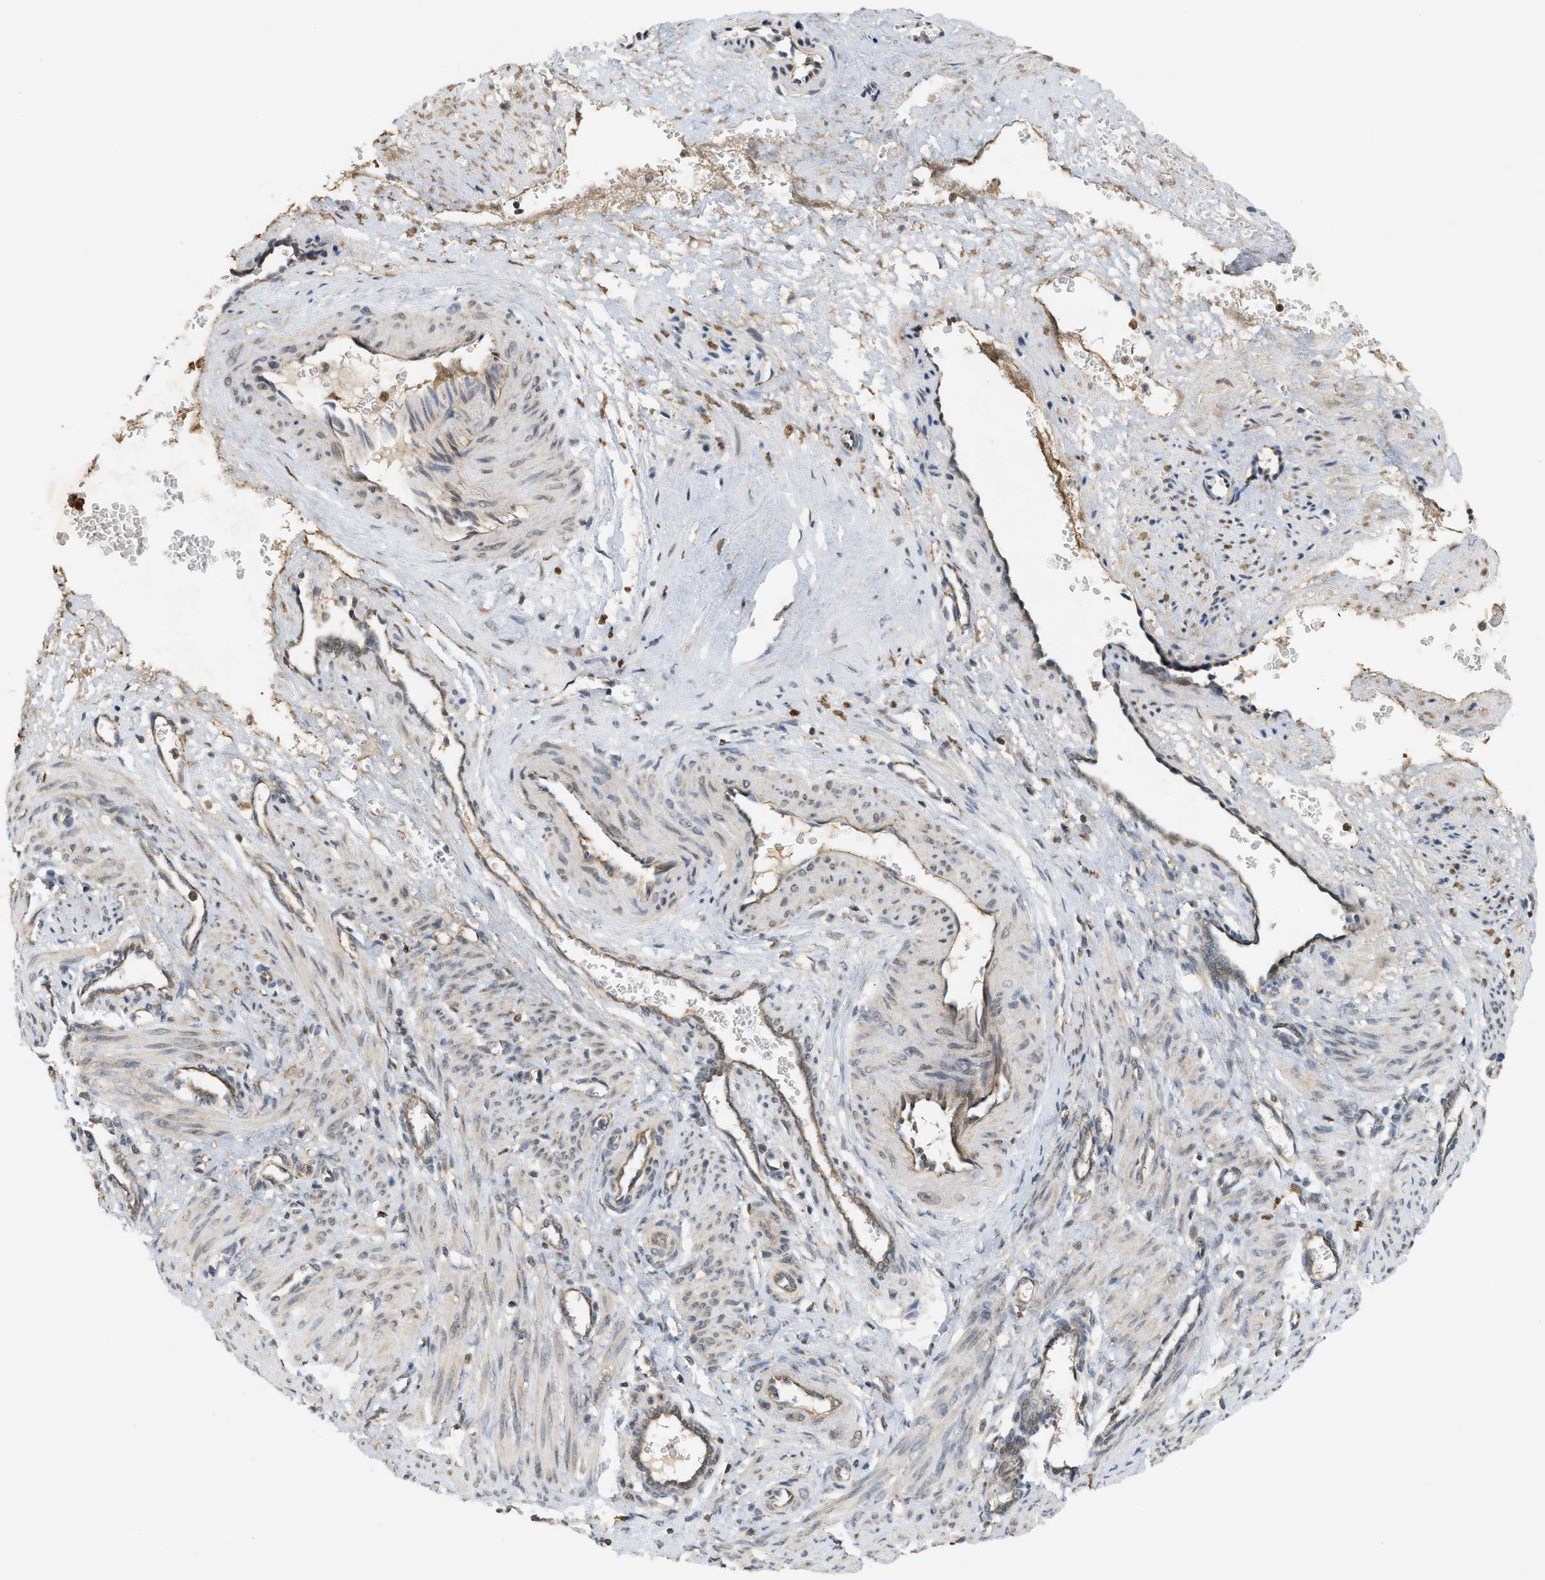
{"staining": {"intensity": "negative", "quantity": "none", "location": "none"}, "tissue": "smooth muscle", "cell_type": "Smooth muscle cells", "image_type": "normal", "snomed": [{"axis": "morphology", "description": "Normal tissue, NOS"}, {"axis": "topography", "description": "Endometrium"}], "caption": "This is an immunohistochemistry (IHC) histopathology image of unremarkable human smooth muscle. There is no expression in smooth muscle cells.", "gene": "PRKD1", "patient": {"sex": "female", "age": 33}}